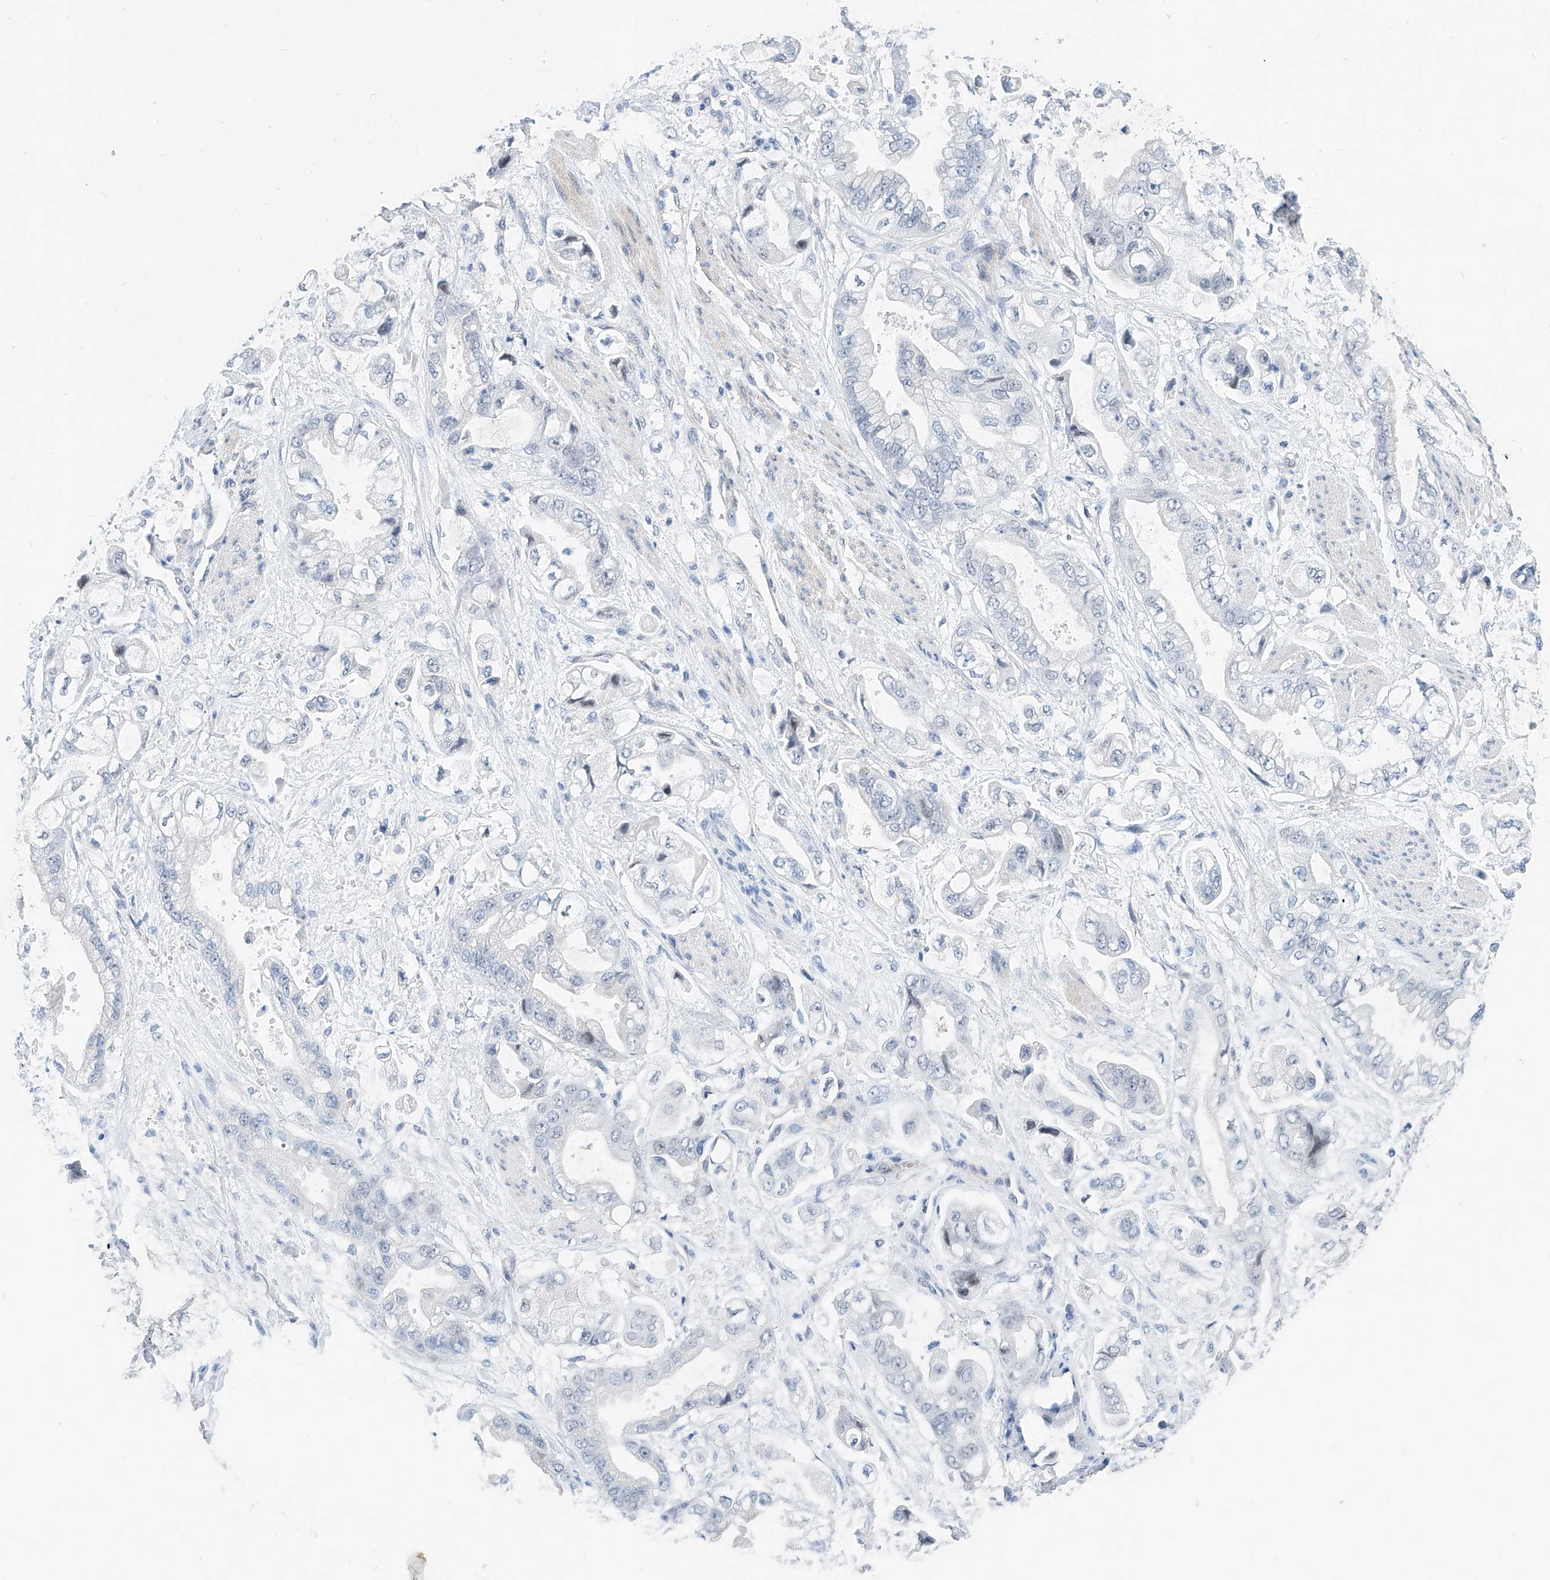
{"staining": {"intensity": "negative", "quantity": "none", "location": "none"}, "tissue": "stomach cancer", "cell_type": "Tumor cells", "image_type": "cancer", "snomed": [{"axis": "morphology", "description": "Adenocarcinoma, NOS"}, {"axis": "topography", "description": "Stomach"}], "caption": "IHC of adenocarcinoma (stomach) reveals no positivity in tumor cells. (Immunohistochemistry, brightfield microscopy, high magnification).", "gene": "BPTF", "patient": {"sex": "male", "age": 62}}